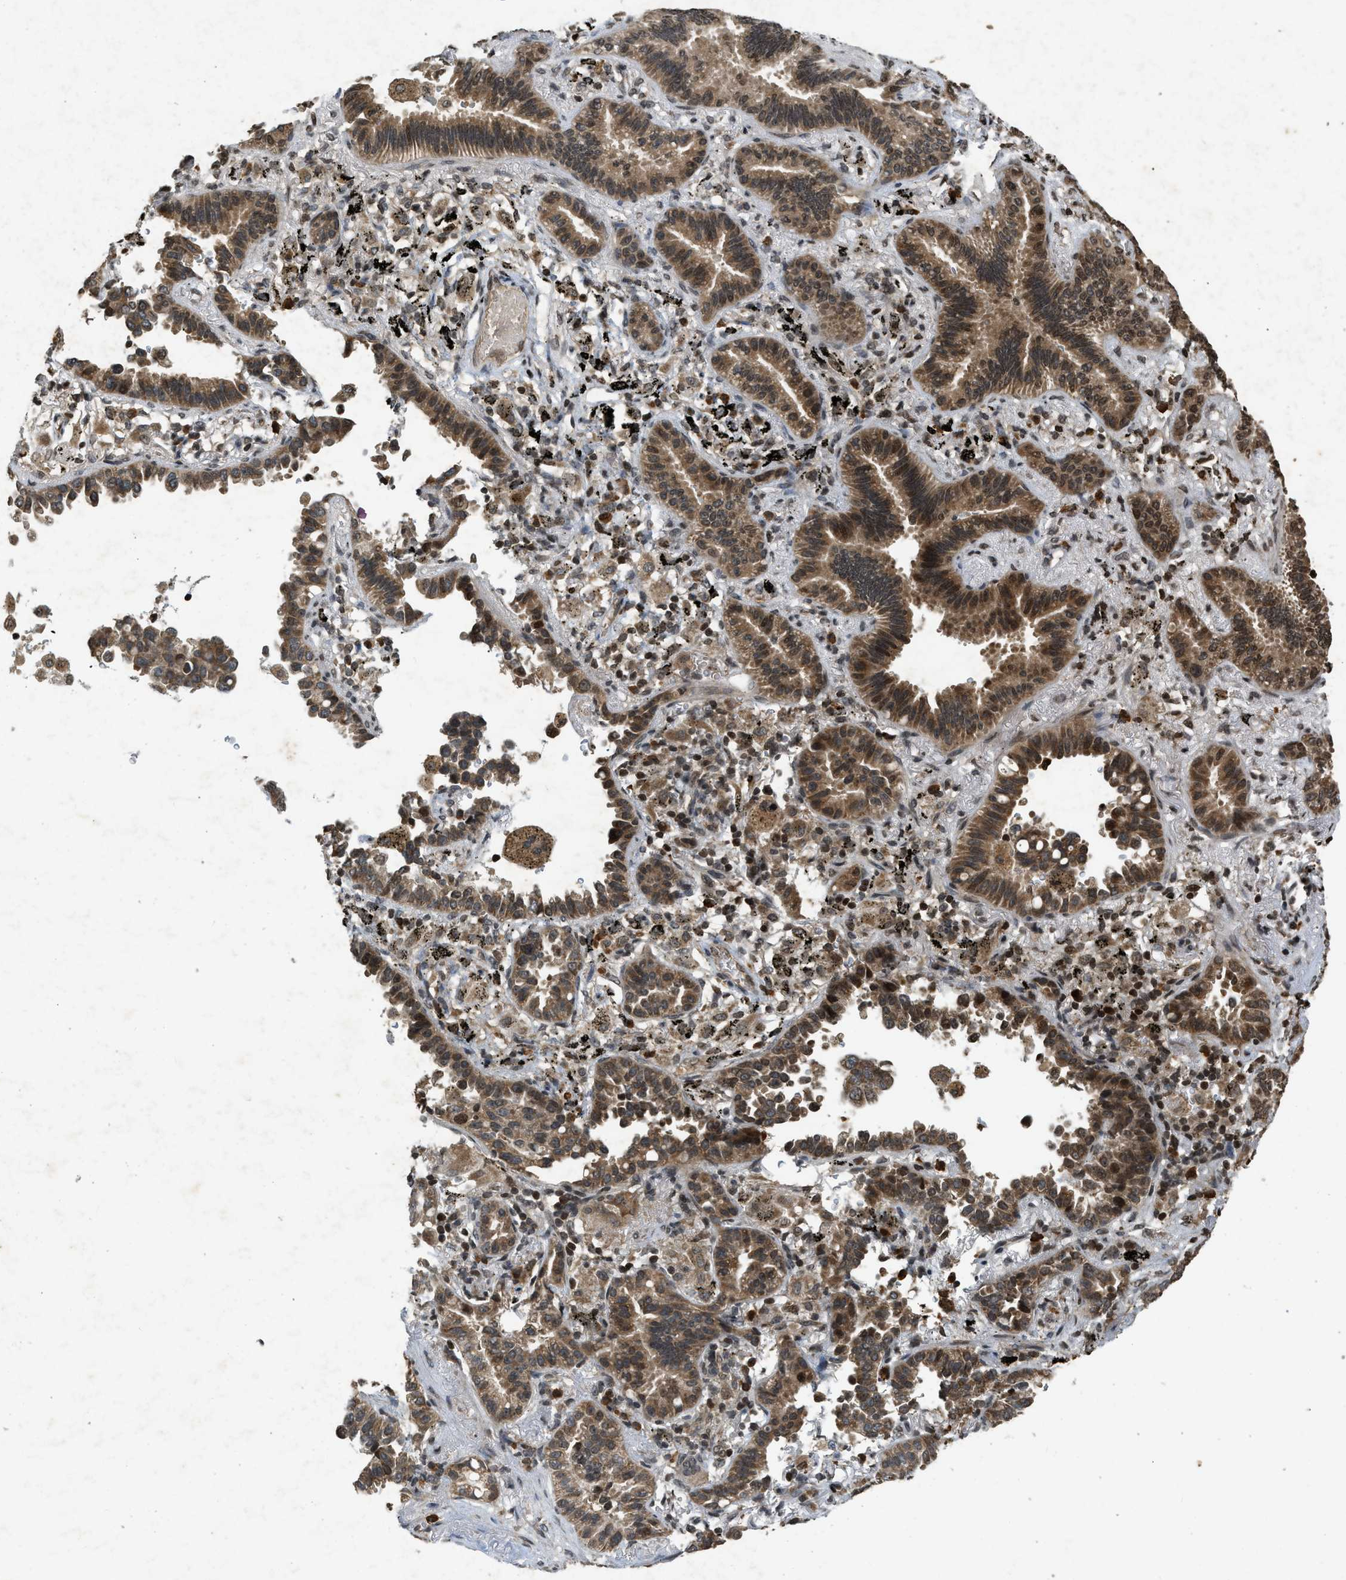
{"staining": {"intensity": "moderate", "quantity": ">75%", "location": "cytoplasmic/membranous,nuclear"}, "tissue": "lung cancer", "cell_type": "Tumor cells", "image_type": "cancer", "snomed": [{"axis": "morphology", "description": "Normal tissue, NOS"}, {"axis": "morphology", "description": "Adenocarcinoma, NOS"}, {"axis": "topography", "description": "Lung"}], "caption": "Immunohistochemistry photomicrograph of human lung cancer (adenocarcinoma) stained for a protein (brown), which exhibits medium levels of moderate cytoplasmic/membranous and nuclear staining in about >75% of tumor cells.", "gene": "SIAH1", "patient": {"sex": "male", "age": 59}}